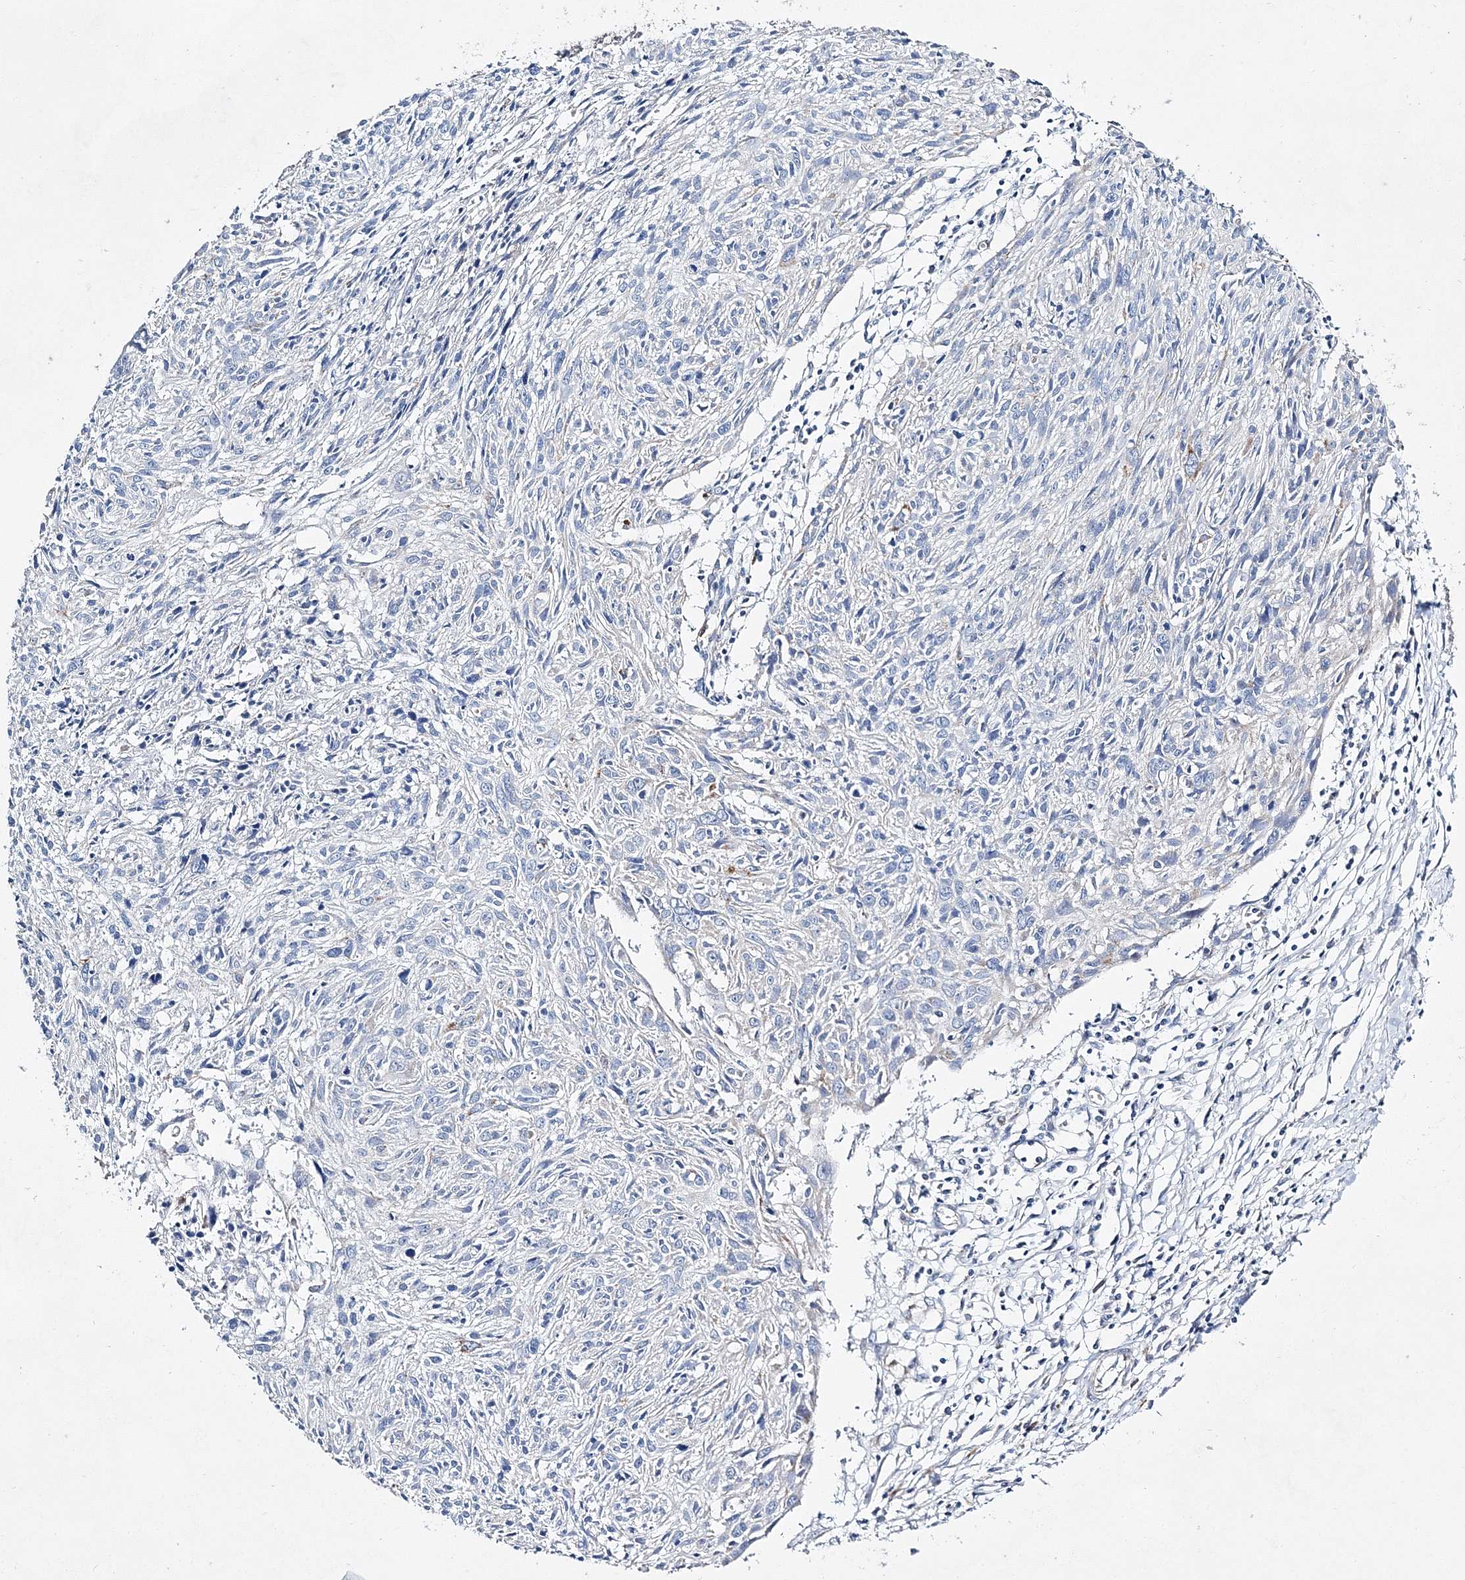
{"staining": {"intensity": "negative", "quantity": "none", "location": "none"}, "tissue": "cervical cancer", "cell_type": "Tumor cells", "image_type": "cancer", "snomed": [{"axis": "morphology", "description": "Squamous cell carcinoma, NOS"}, {"axis": "topography", "description": "Cervix"}], "caption": "Protein analysis of cervical cancer (squamous cell carcinoma) displays no significant staining in tumor cells.", "gene": "HIBCH", "patient": {"sex": "female", "age": 51}}